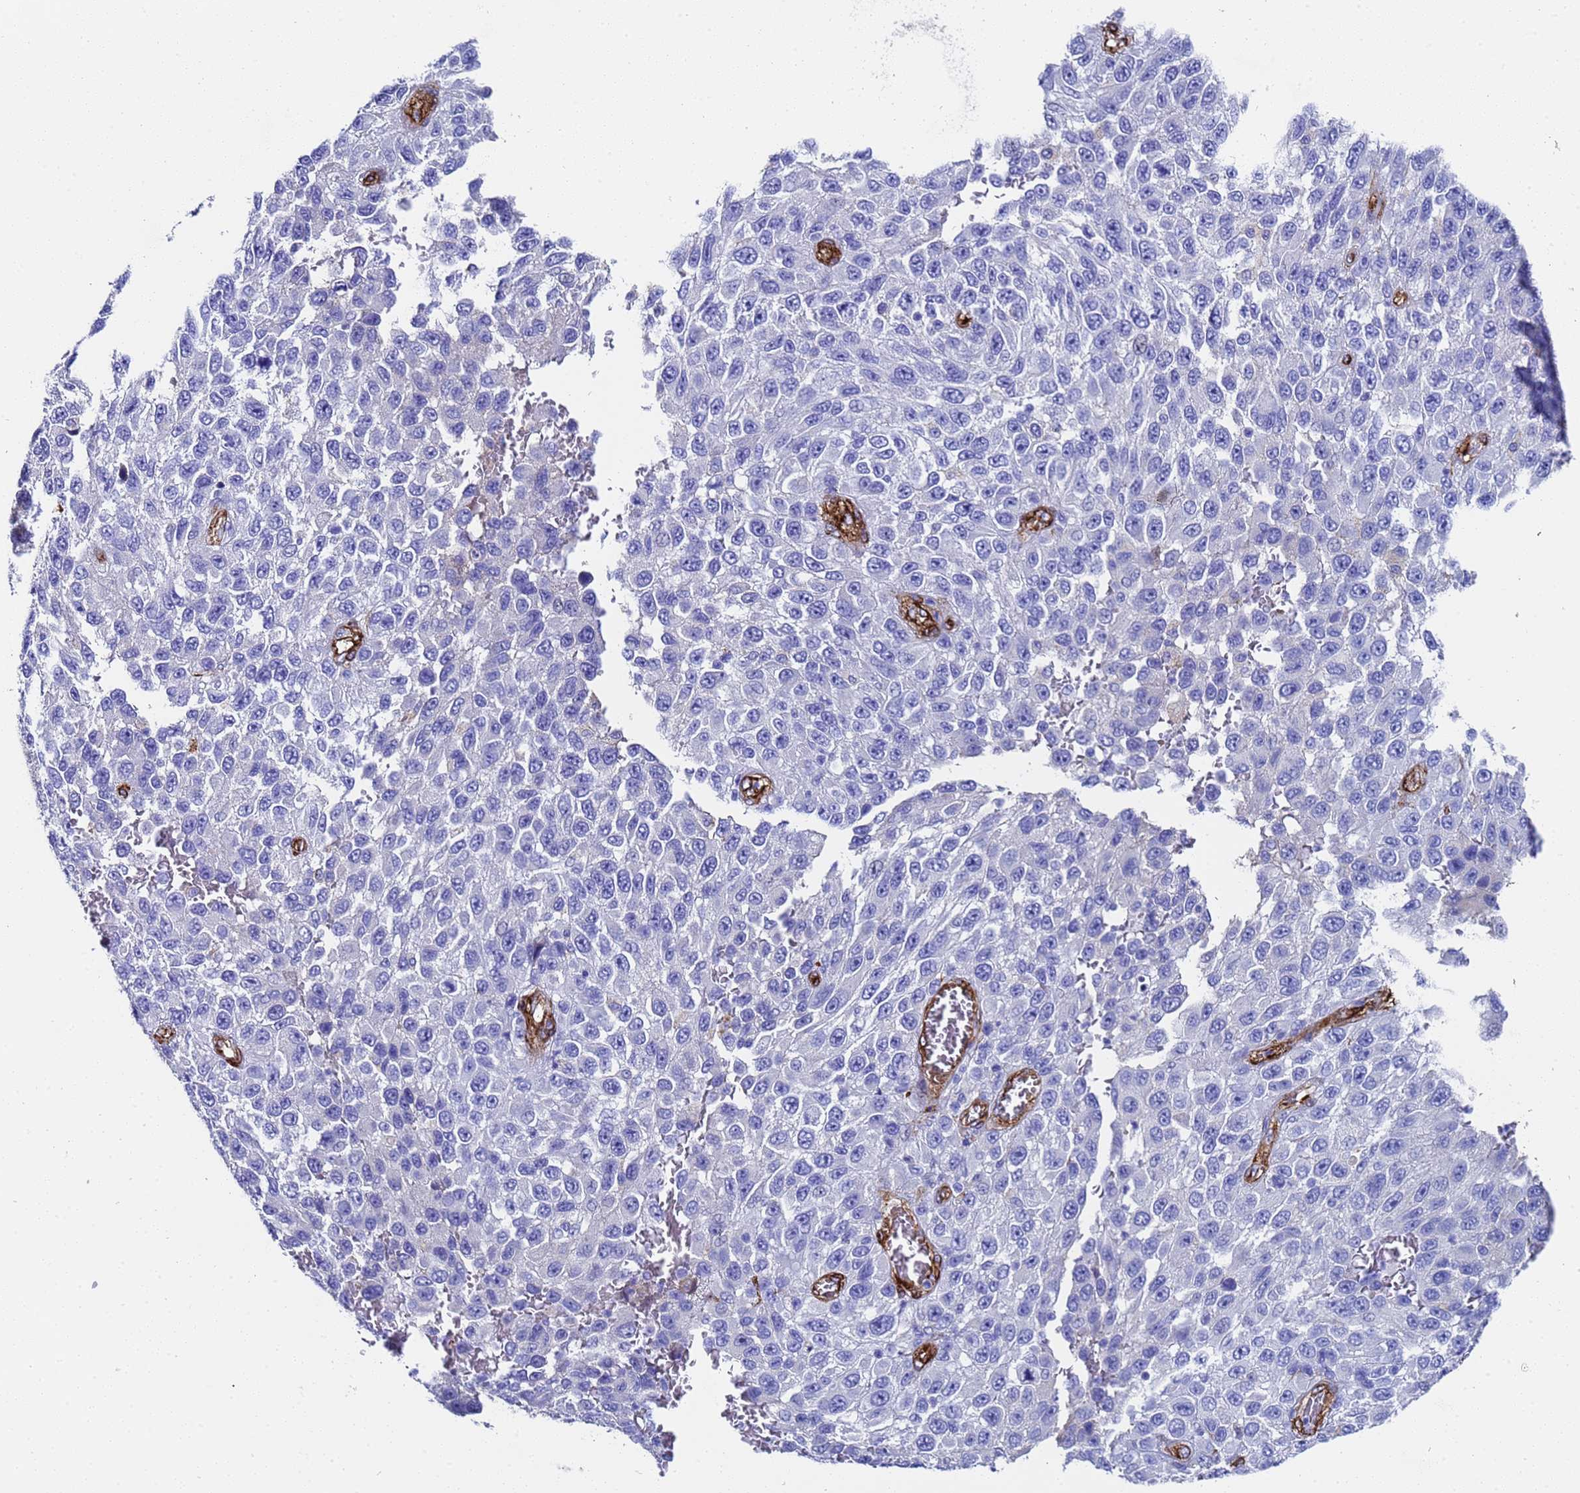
{"staining": {"intensity": "negative", "quantity": "none", "location": "none"}, "tissue": "melanoma", "cell_type": "Tumor cells", "image_type": "cancer", "snomed": [{"axis": "morphology", "description": "Normal tissue, NOS"}, {"axis": "morphology", "description": "Malignant melanoma, NOS"}, {"axis": "topography", "description": "Skin"}], "caption": "There is no significant staining in tumor cells of malignant melanoma. The staining was performed using DAB (3,3'-diaminobenzidine) to visualize the protein expression in brown, while the nuclei were stained in blue with hematoxylin (Magnification: 20x).", "gene": "ADIPOQ", "patient": {"sex": "female", "age": 96}}